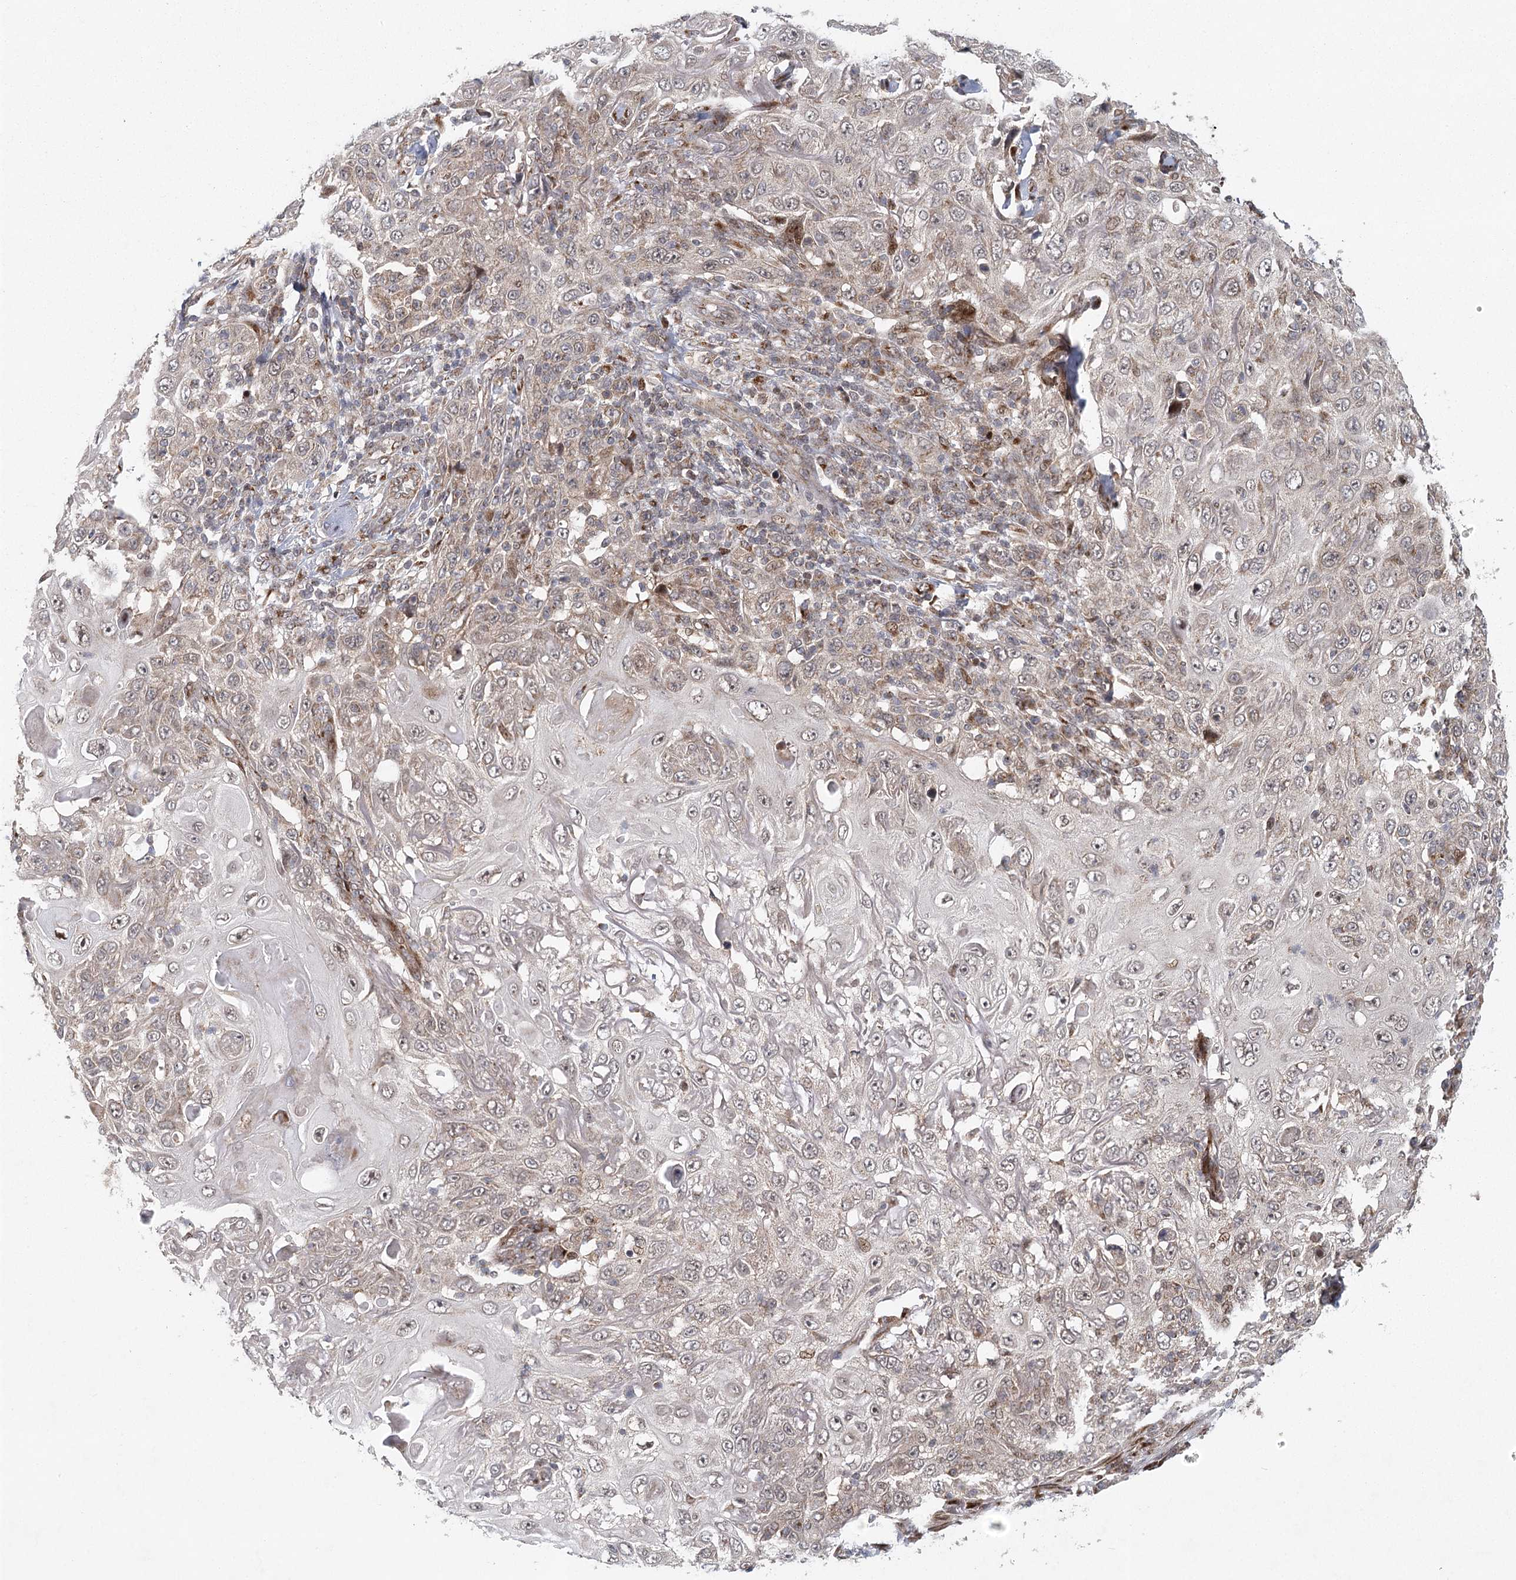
{"staining": {"intensity": "negative", "quantity": "none", "location": "none"}, "tissue": "skin cancer", "cell_type": "Tumor cells", "image_type": "cancer", "snomed": [{"axis": "morphology", "description": "Squamous cell carcinoma, NOS"}, {"axis": "topography", "description": "Skin"}], "caption": "Squamous cell carcinoma (skin) stained for a protein using IHC demonstrates no positivity tumor cells.", "gene": "IFT46", "patient": {"sex": "female", "age": 88}}